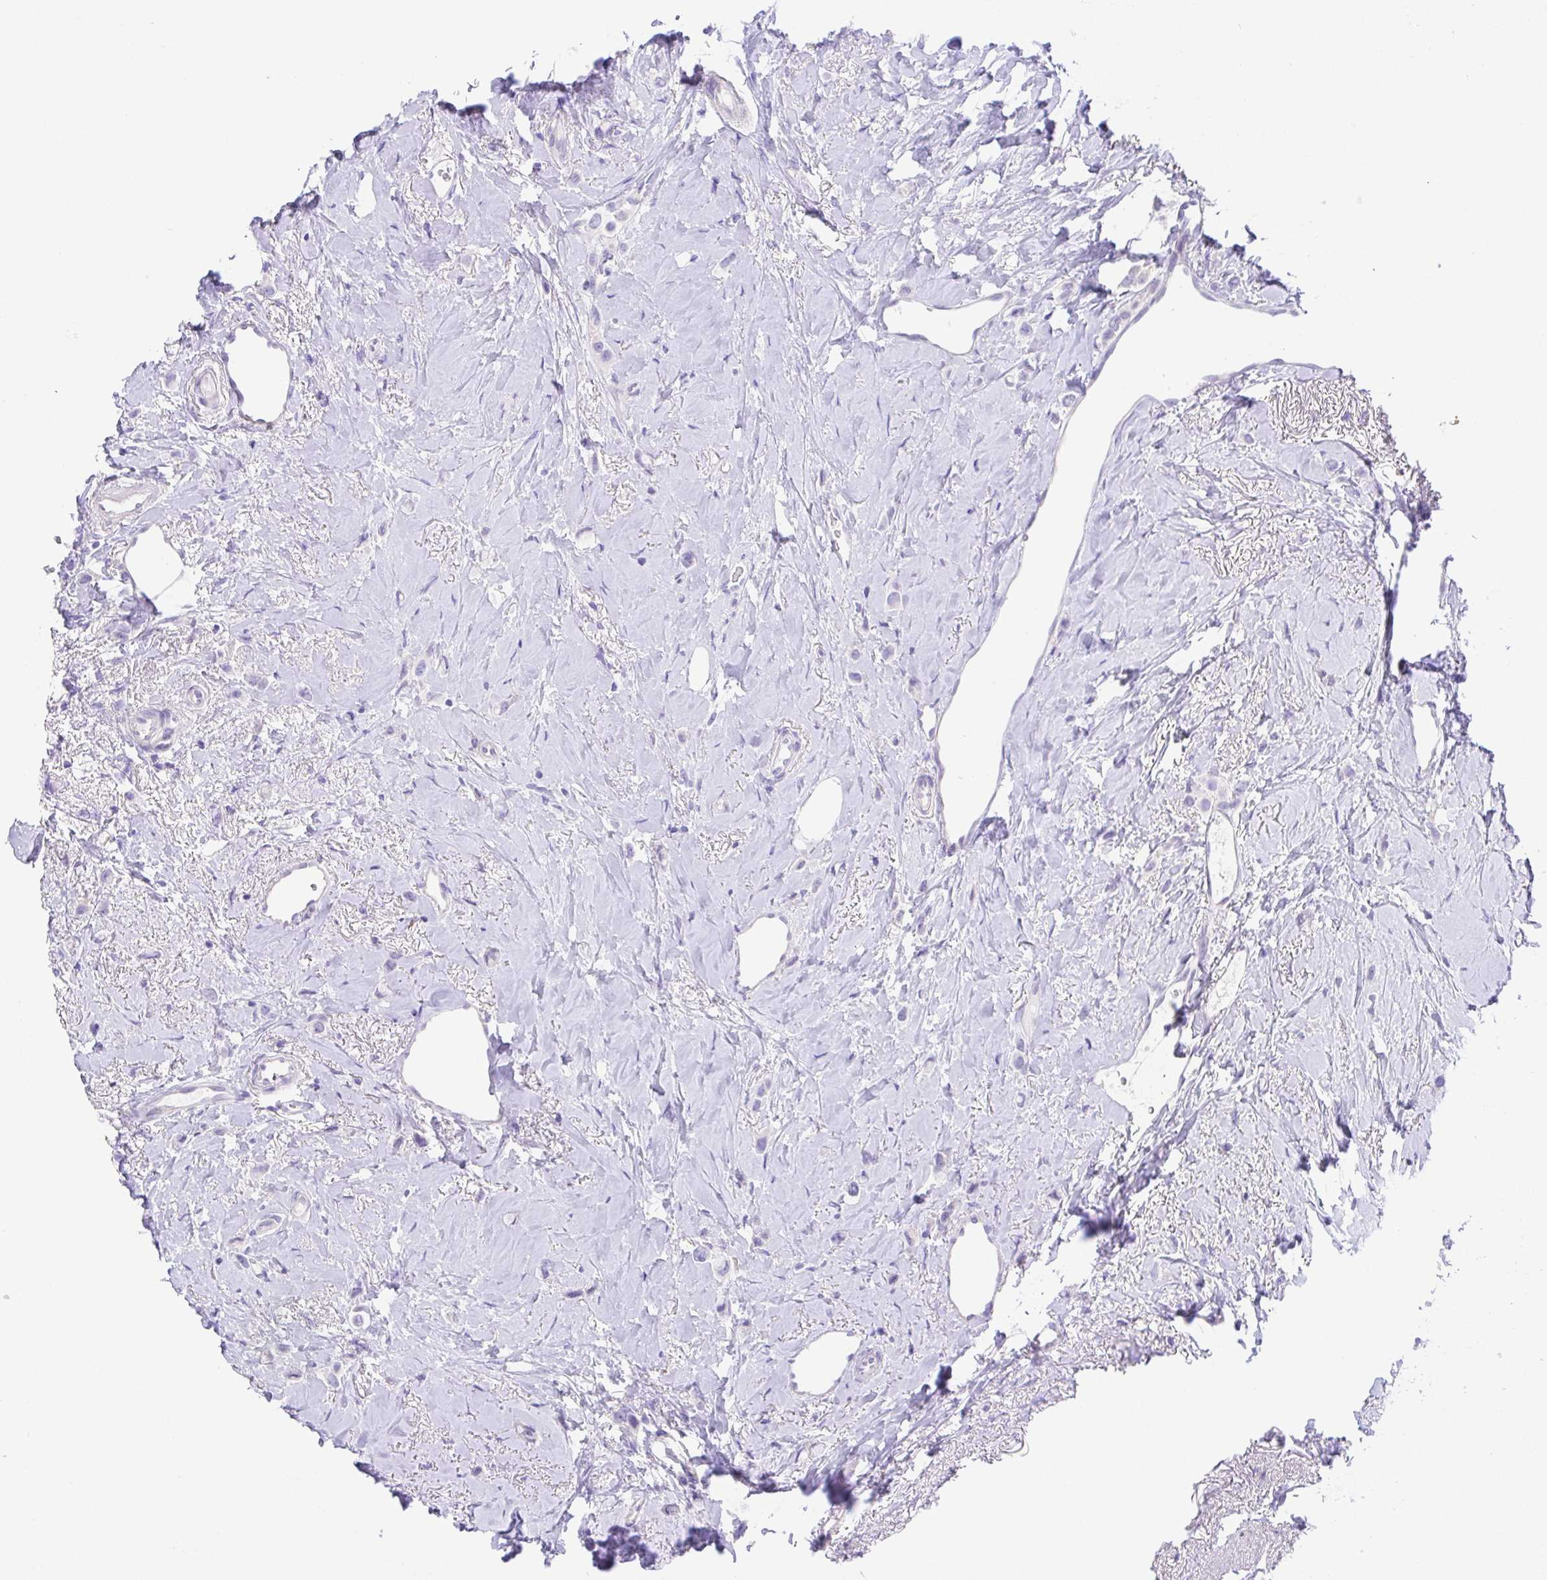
{"staining": {"intensity": "negative", "quantity": "none", "location": "none"}, "tissue": "breast cancer", "cell_type": "Tumor cells", "image_type": "cancer", "snomed": [{"axis": "morphology", "description": "Lobular carcinoma"}, {"axis": "topography", "description": "Breast"}], "caption": "IHC of breast cancer exhibits no expression in tumor cells. (DAB immunohistochemistry (IHC) visualized using brightfield microscopy, high magnification).", "gene": "LUZP4", "patient": {"sex": "female", "age": 66}}